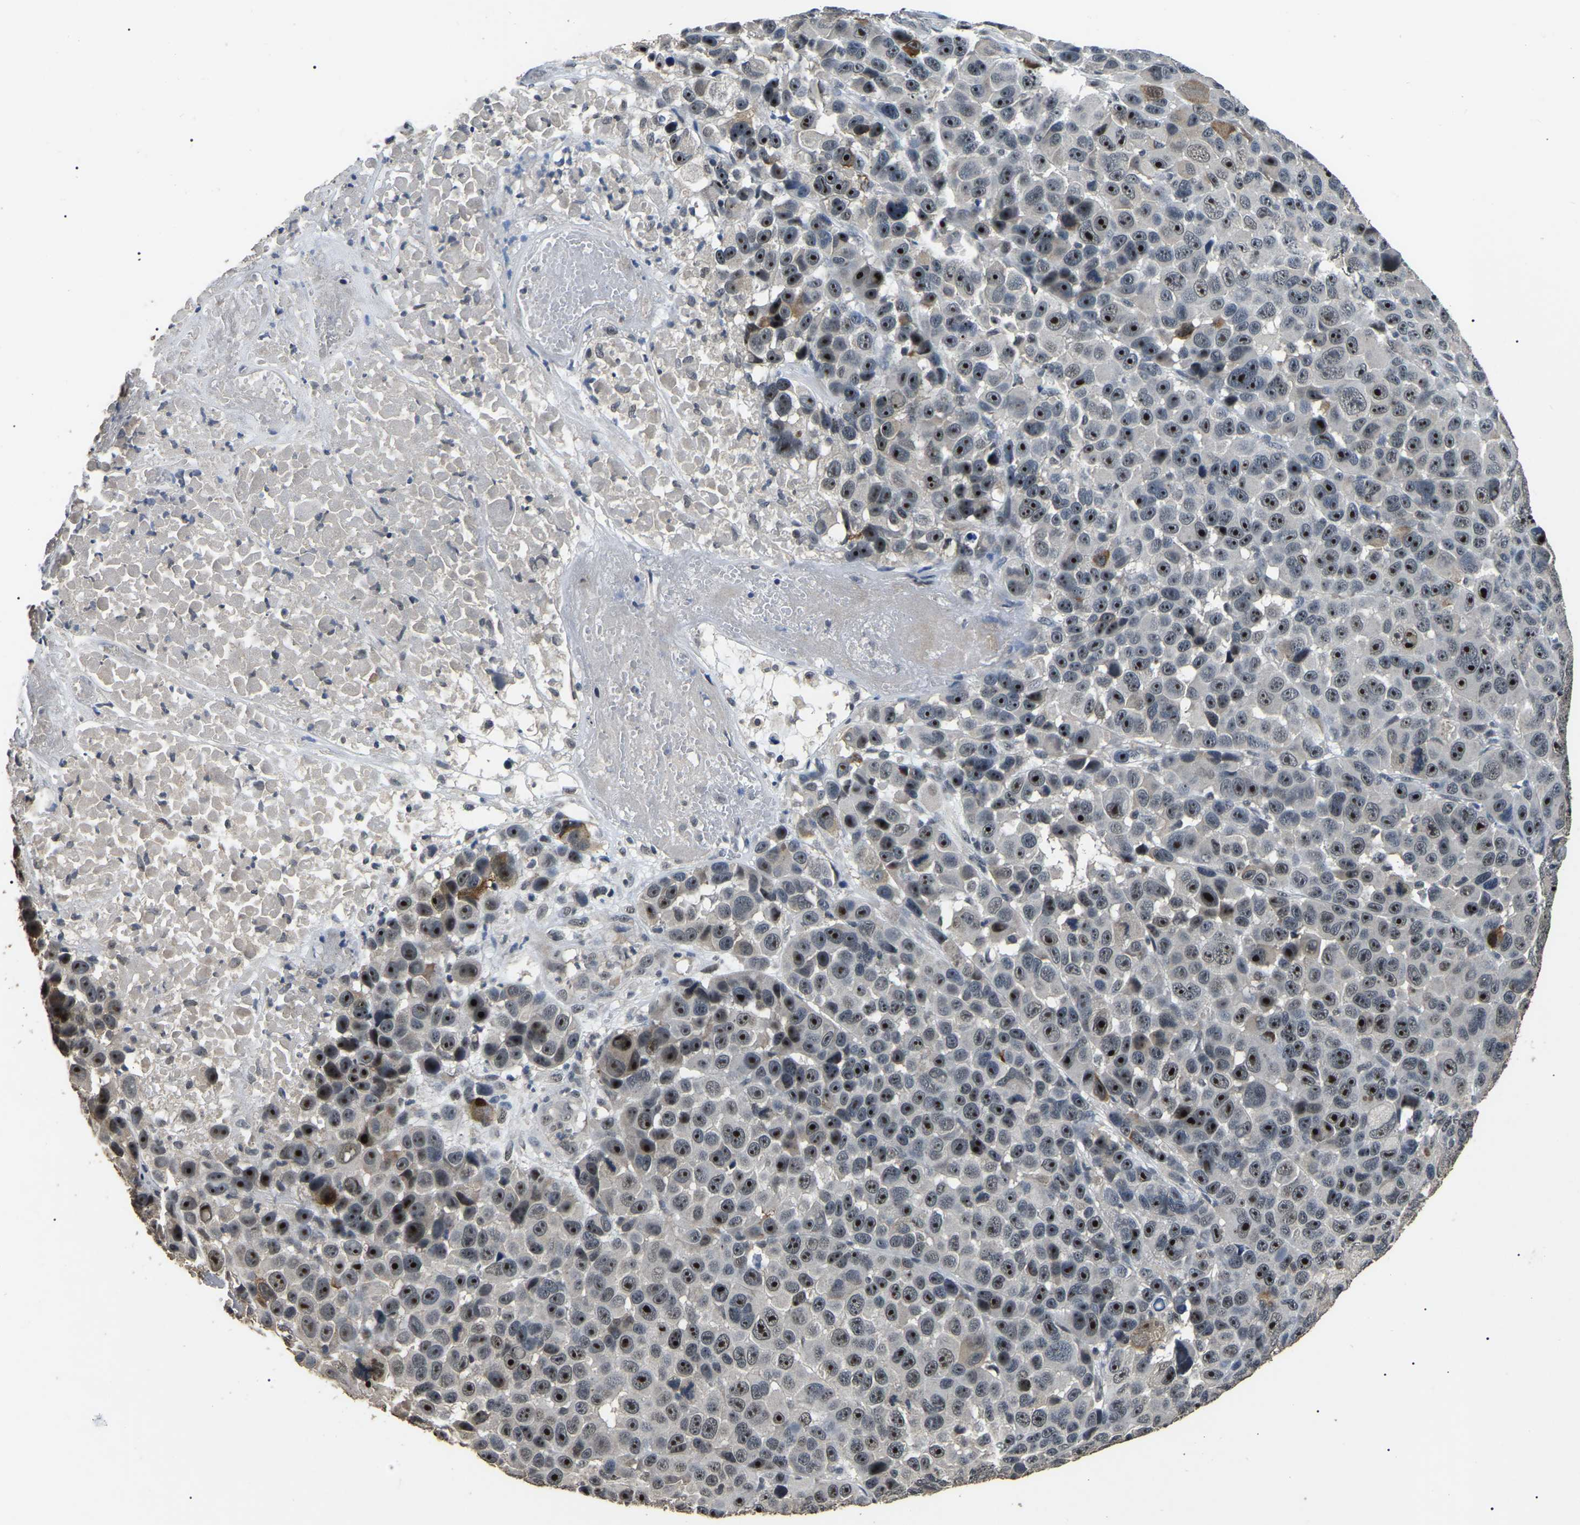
{"staining": {"intensity": "strong", "quantity": ">75%", "location": "nuclear"}, "tissue": "melanoma", "cell_type": "Tumor cells", "image_type": "cancer", "snomed": [{"axis": "morphology", "description": "Malignant melanoma, NOS"}, {"axis": "topography", "description": "Skin"}], "caption": "This is an image of IHC staining of melanoma, which shows strong expression in the nuclear of tumor cells.", "gene": "PPM1E", "patient": {"sex": "male", "age": 53}}